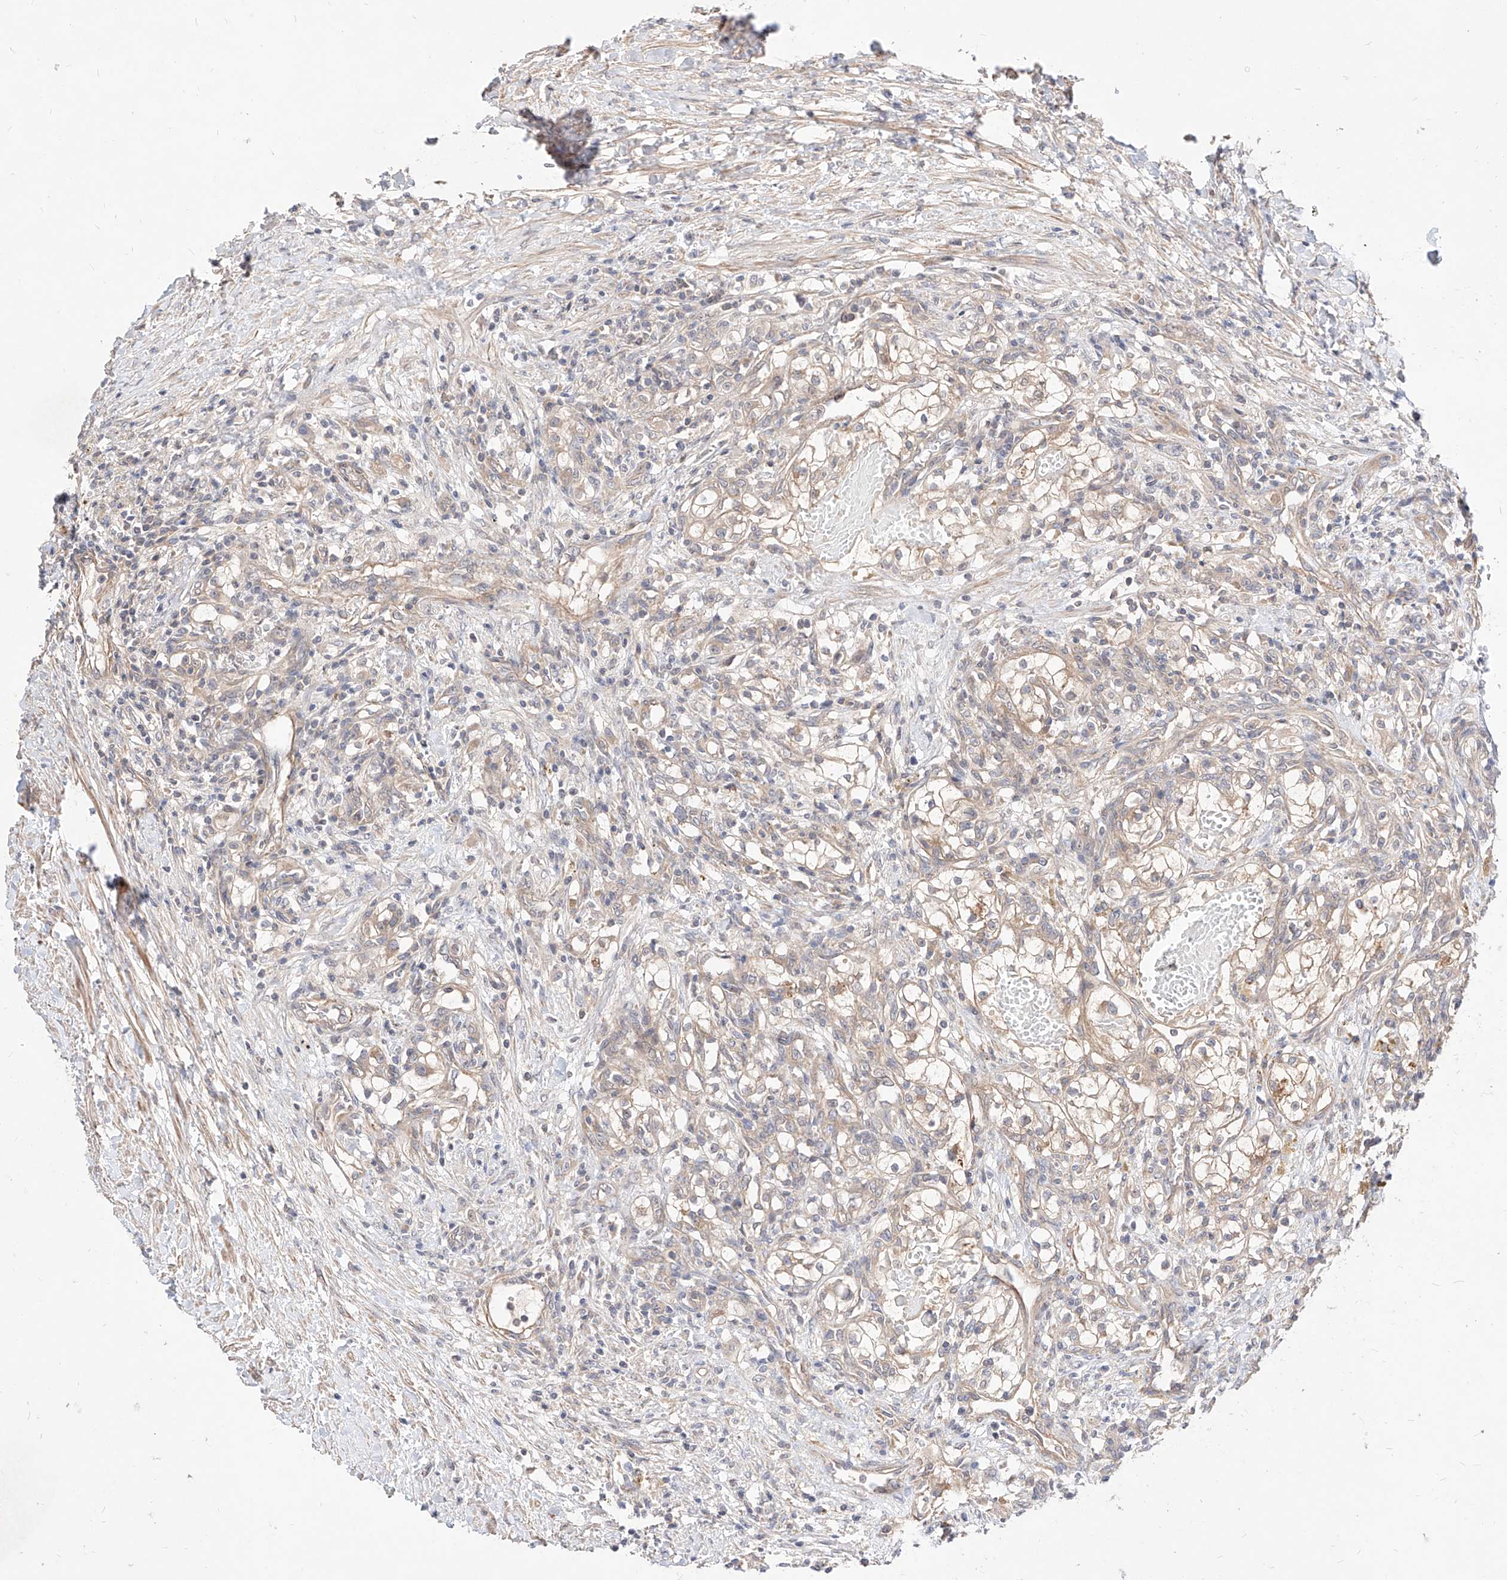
{"staining": {"intensity": "weak", "quantity": ">75%", "location": "cytoplasmic/membranous"}, "tissue": "renal cancer", "cell_type": "Tumor cells", "image_type": "cancer", "snomed": [{"axis": "morphology", "description": "Normal tissue, NOS"}, {"axis": "morphology", "description": "Adenocarcinoma, NOS"}, {"axis": "topography", "description": "Kidney"}], "caption": "Approximately >75% of tumor cells in human renal cancer demonstrate weak cytoplasmic/membranous protein positivity as visualized by brown immunohistochemical staining.", "gene": "TSNAX", "patient": {"sex": "male", "age": 68}}